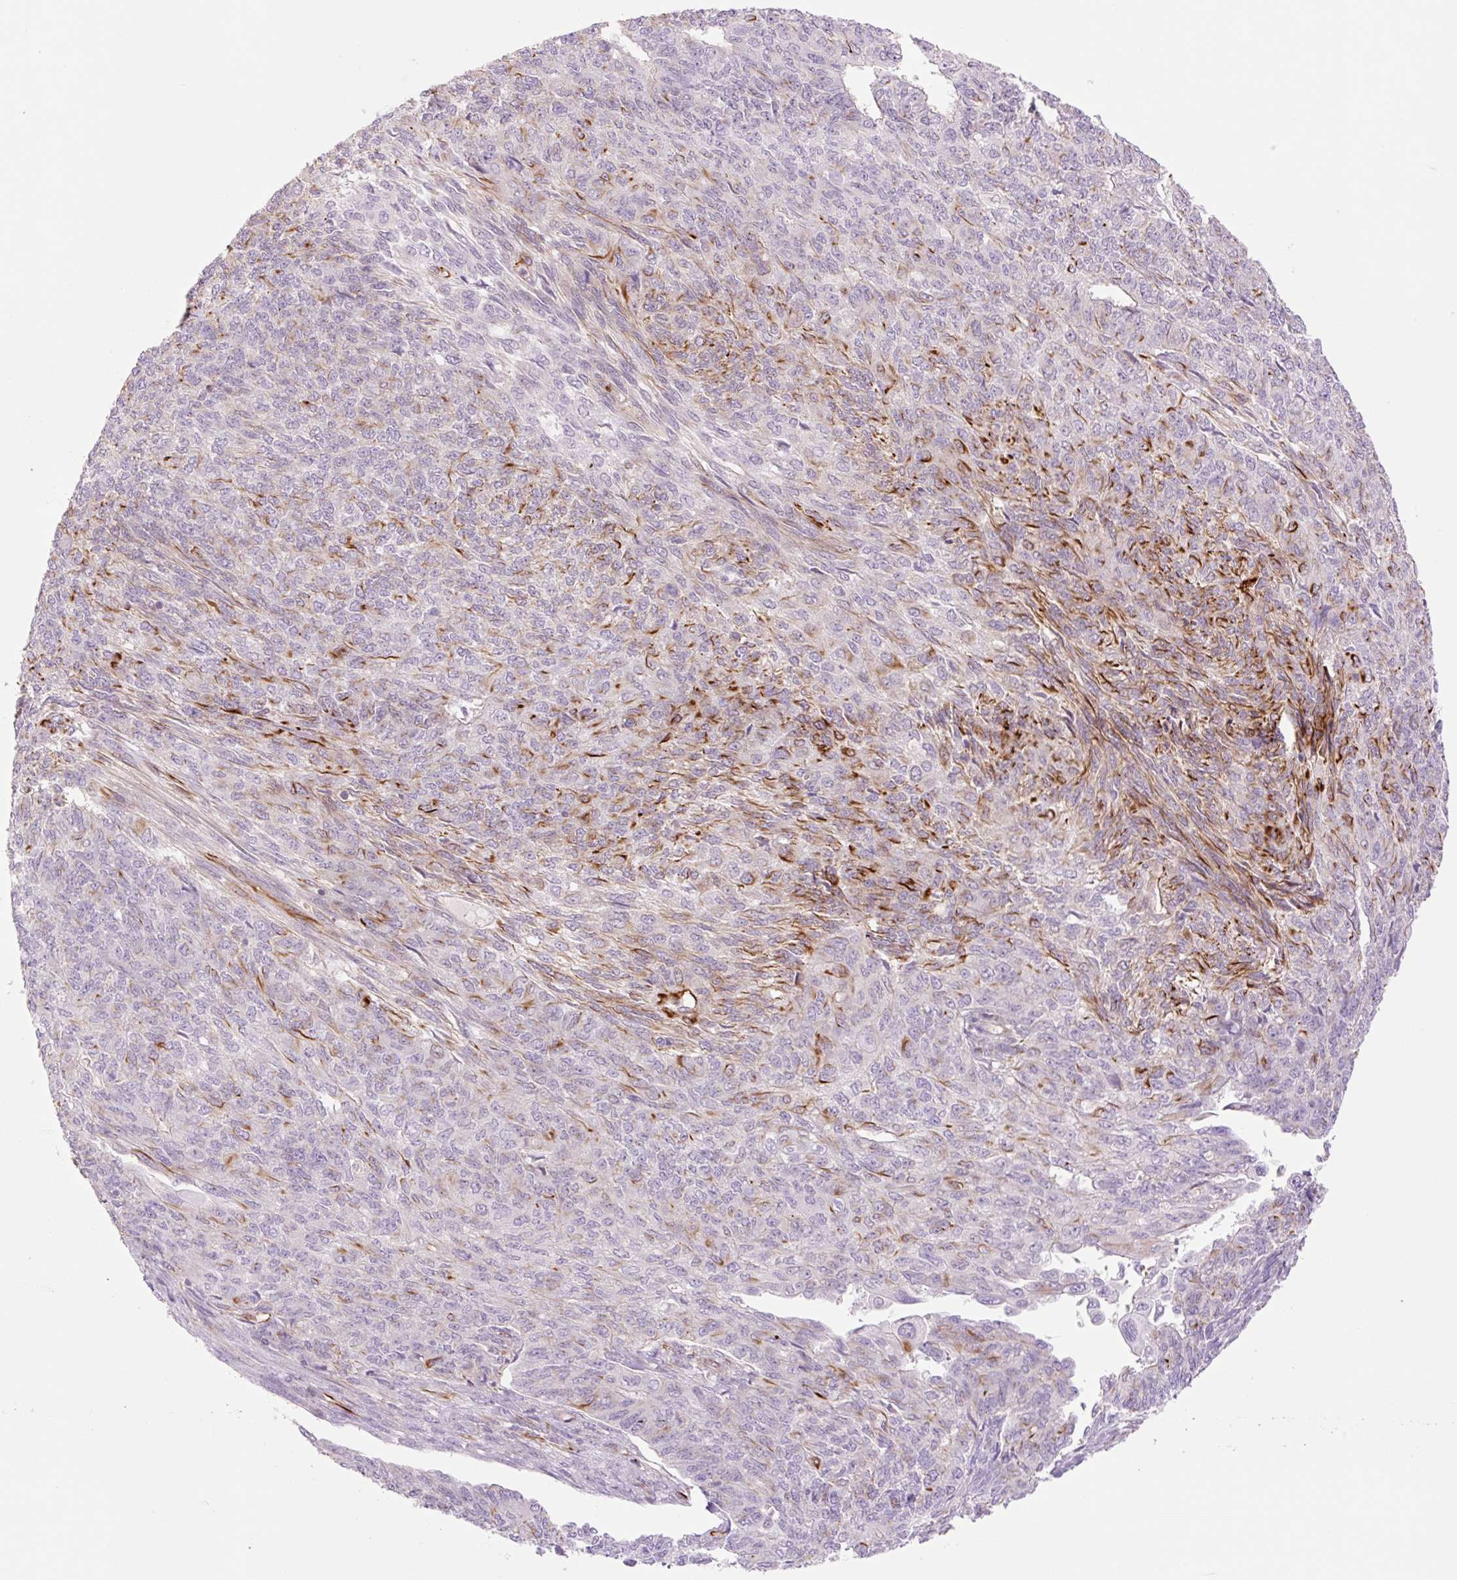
{"staining": {"intensity": "moderate", "quantity": "25%-75%", "location": "cytoplasmic/membranous"}, "tissue": "endometrial cancer", "cell_type": "Tumor cells", "image_type": "cancer", "snomed": [{"axis": "morphology", "description": "Adenocarcinoma, NOS"}, {"axis": "topography", "description": "Endometrium"}], "caption": "Moderate cytoplasmic/membranous positivity for a protein is present in about 25%-75% of tumor cells of endometrial adenocarcinoma using immunohistochemistry.", "gene": "ZFYVE21", "patient": {"sex": "female", "age": 32}}